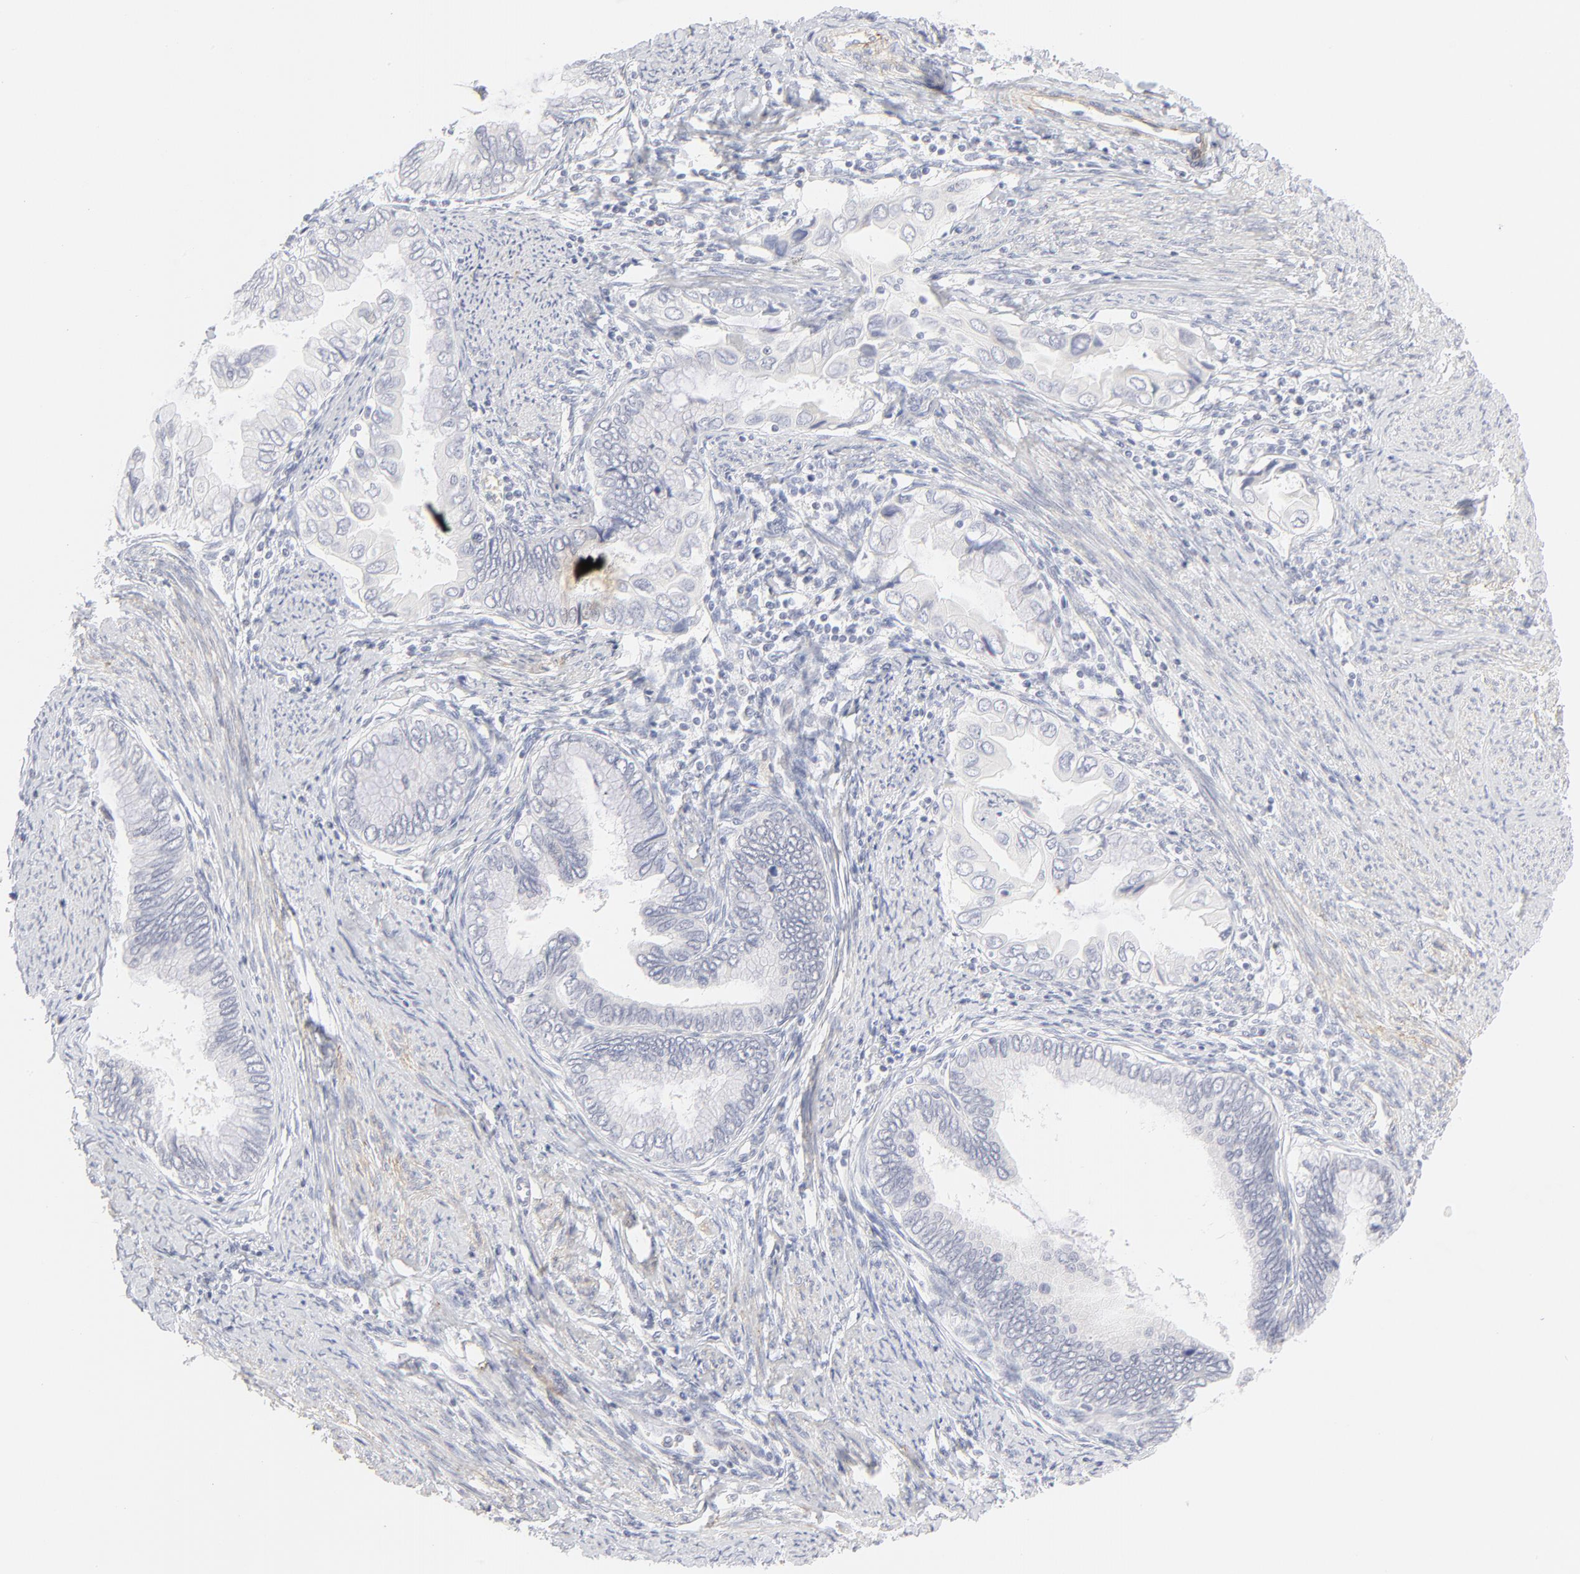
{"staining": {"intensity": "negative", "quantity": "none", "location": "none"}, "tissue": "cervical cancer", "cell_type": "Tumor cells", "image_type": "cancer", "snomed": [{"axis": "morphology", "description": "Adenocarcinoma, NOS"}, {"axis": "topography", "description": "Cervix"}], "caption": "The IHC photomicrograph has no significant staining in tumor cells of adenocarcinoma (cervical) tissue.", "gene": "NPNT", "patient": {"sex": "female", "age": 49}}